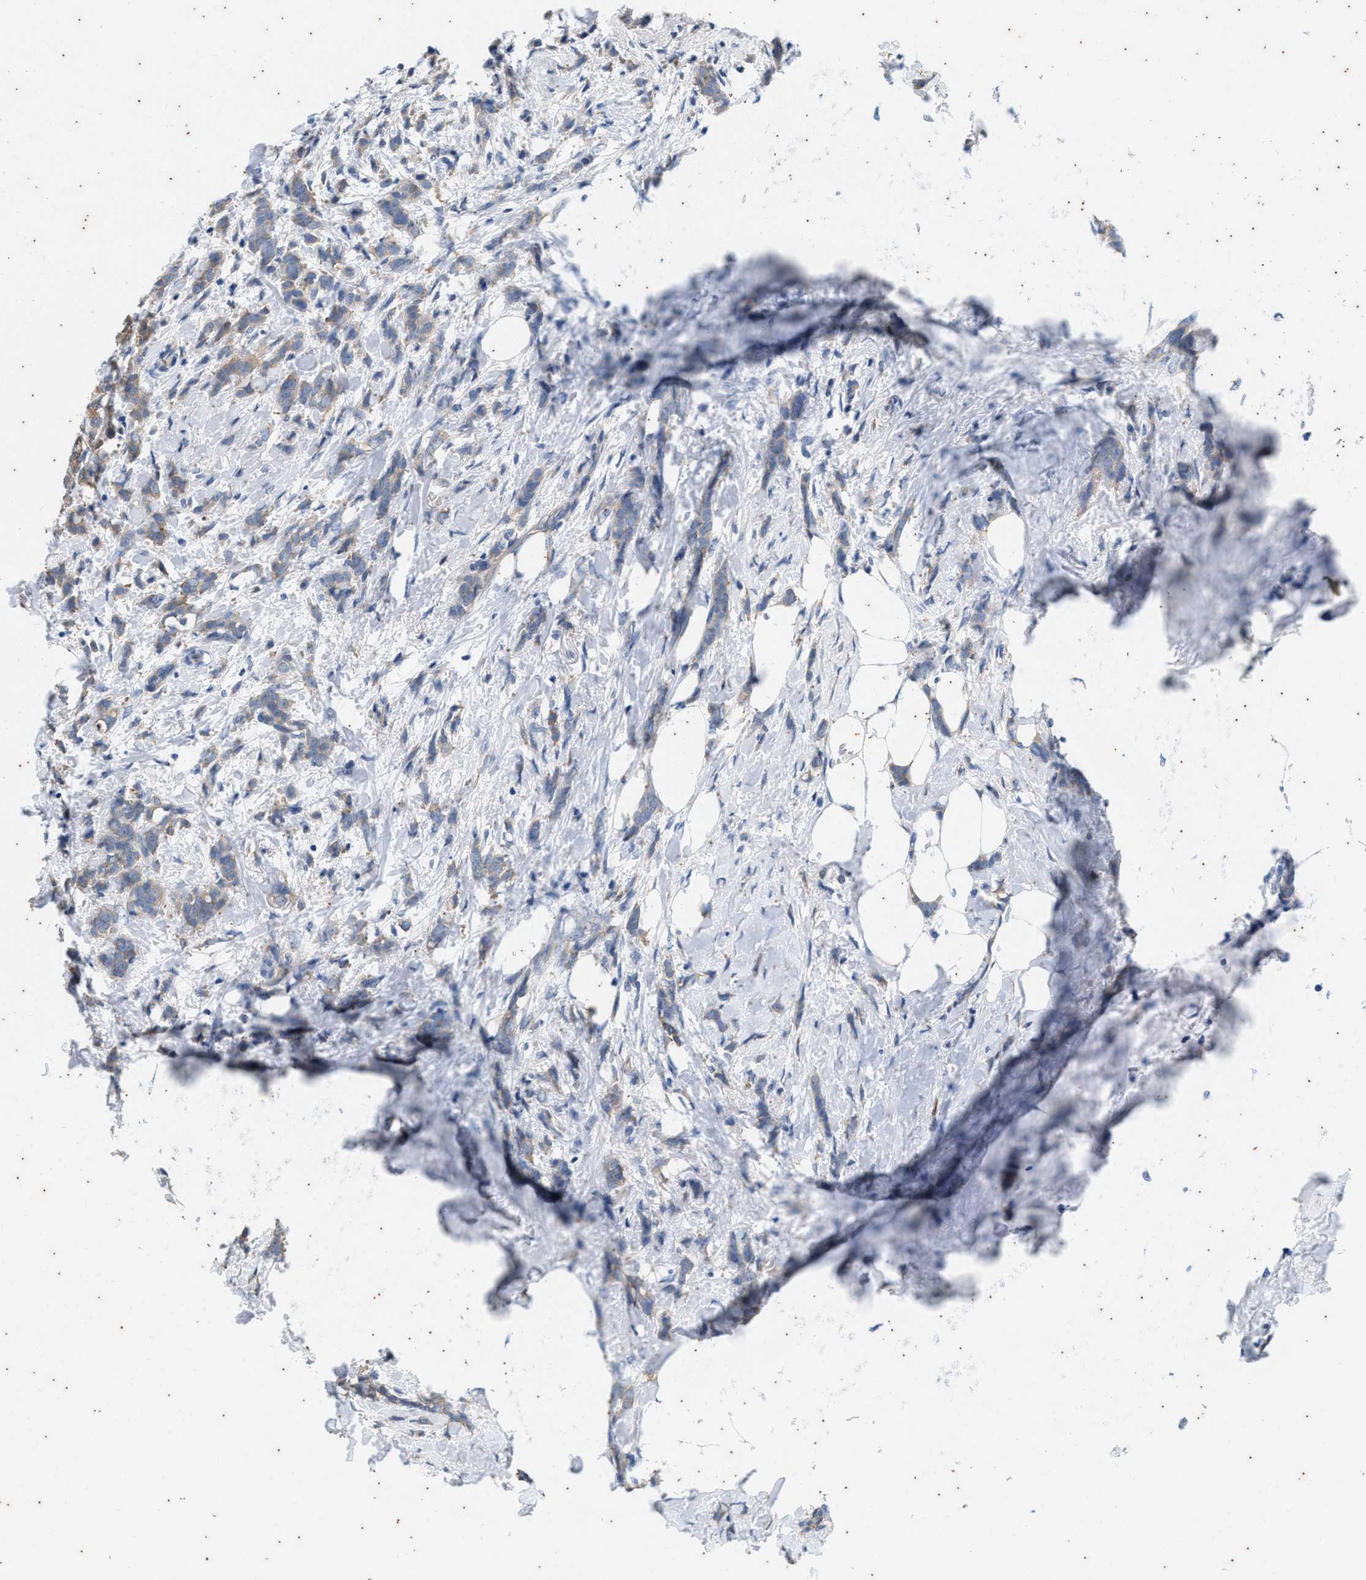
{"staining": {"intensity": "weak", "quantity": ">75%", "location": "cytoplasmic/membranous"}, "tissue": "breast cancer", "cell_type": "Tumor cells", "image_type": "cancer", "snomed": [{"axis": "morphology", "description": "Lobular carcinoma, in situ"}, {"axis": "morphology", "description": "Lobular carcinoma"}, {"axis": "topography", "description": "Breast"}], "caption": "This histopathology image shows immunohistochemistry staining of human breast cancer (lobular carcinoma in situ), with low weak cytoplasmic/membranous positivity in approximately >75% of tumor cells.", "gene": "COX19", "patient": {"sex": "female", "age": 41}}